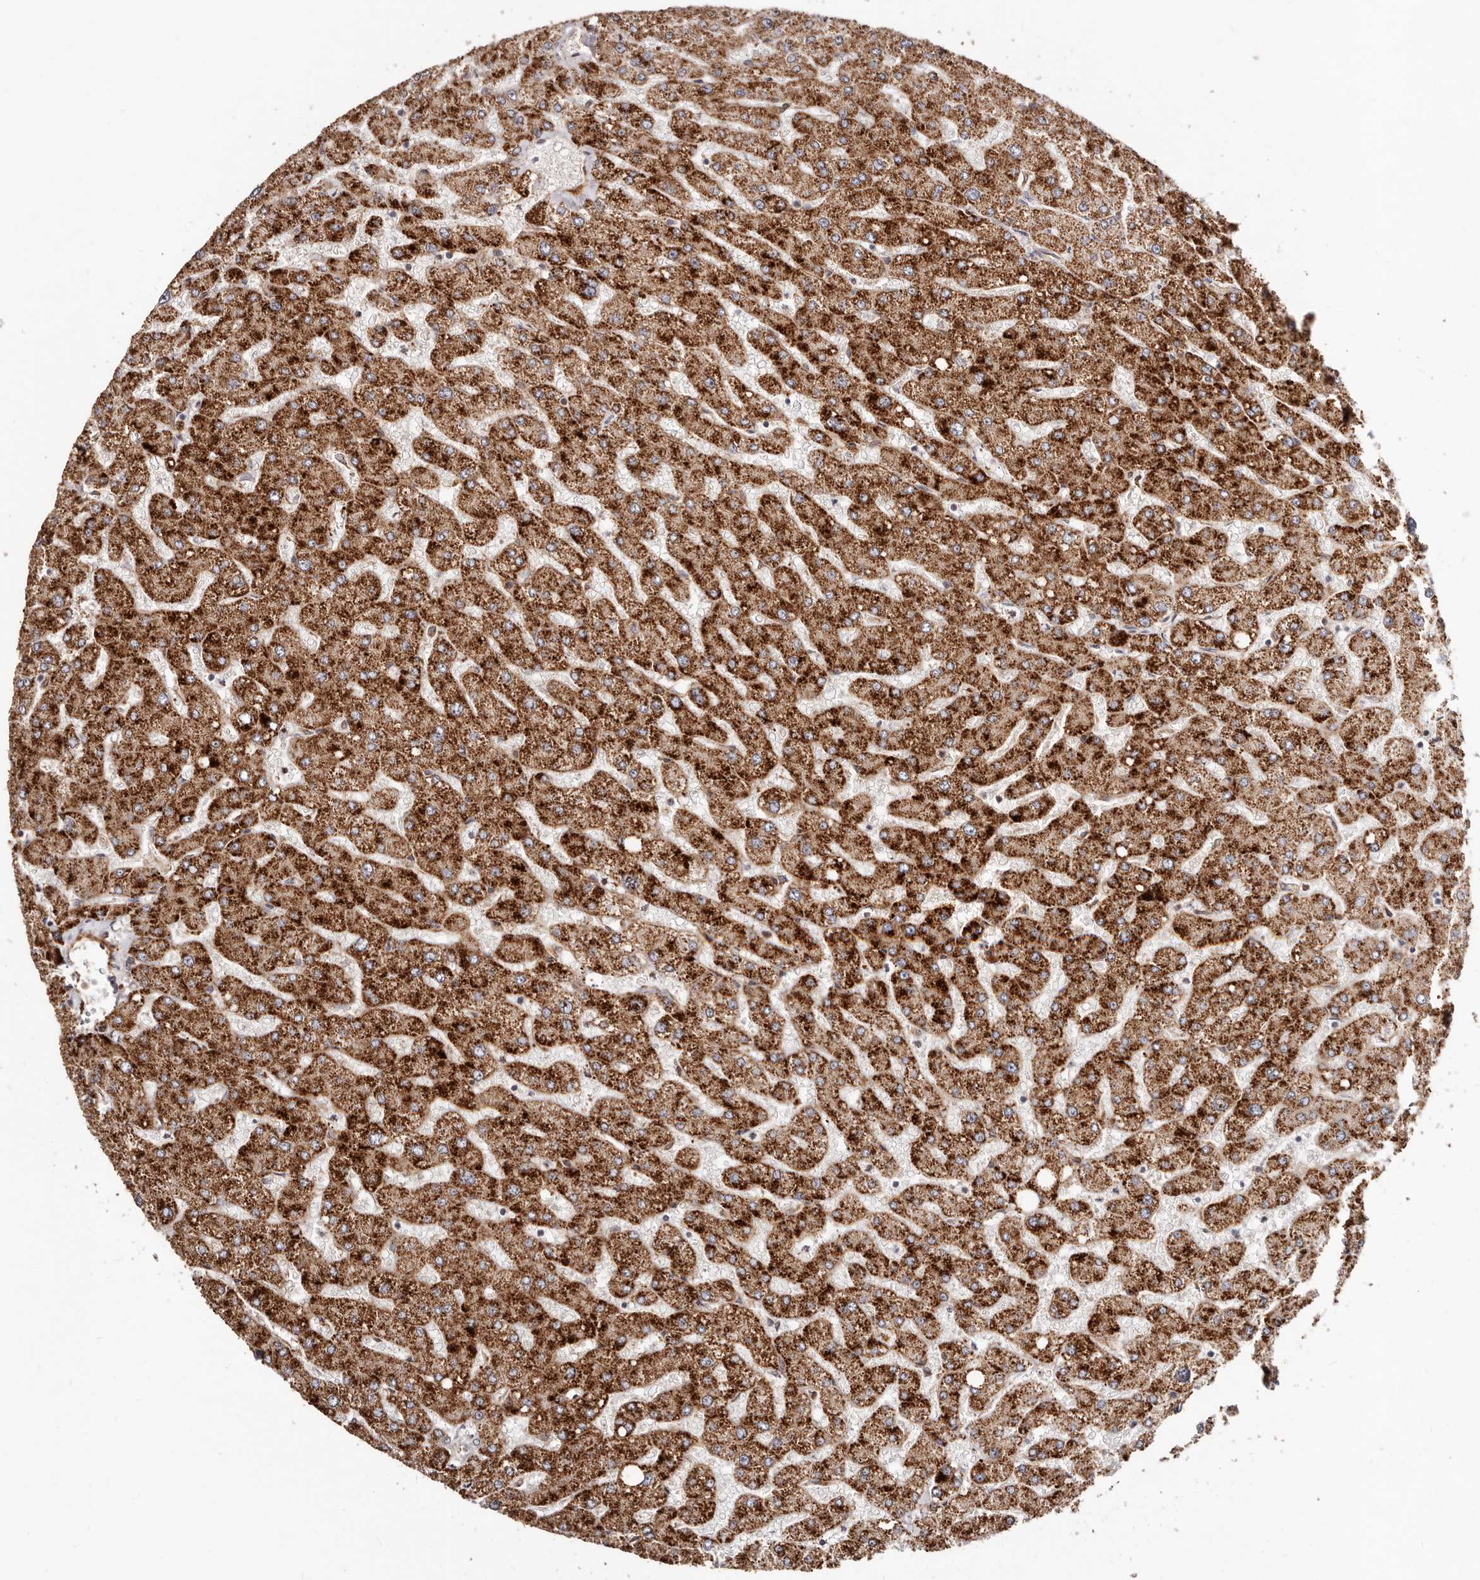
{"staining": {"intensity": "negative", "quantity": "none", "location": "none"}, "tissue": "liver", "cell_type": "Cholangiocytes", "image_type": "normal", "snomed": [{"axis": "morphology", "description": "Normal tissue, NOS"}, {"axis": "topography", "description": "Liver"}], "caption": "The immunohistochemistry (IHC) image has no significant expression in cholangiocytes of liver. Nuclei are stained in blue.", "gene": "APOL6", "patient": {"sex": "male", "age": 55}}